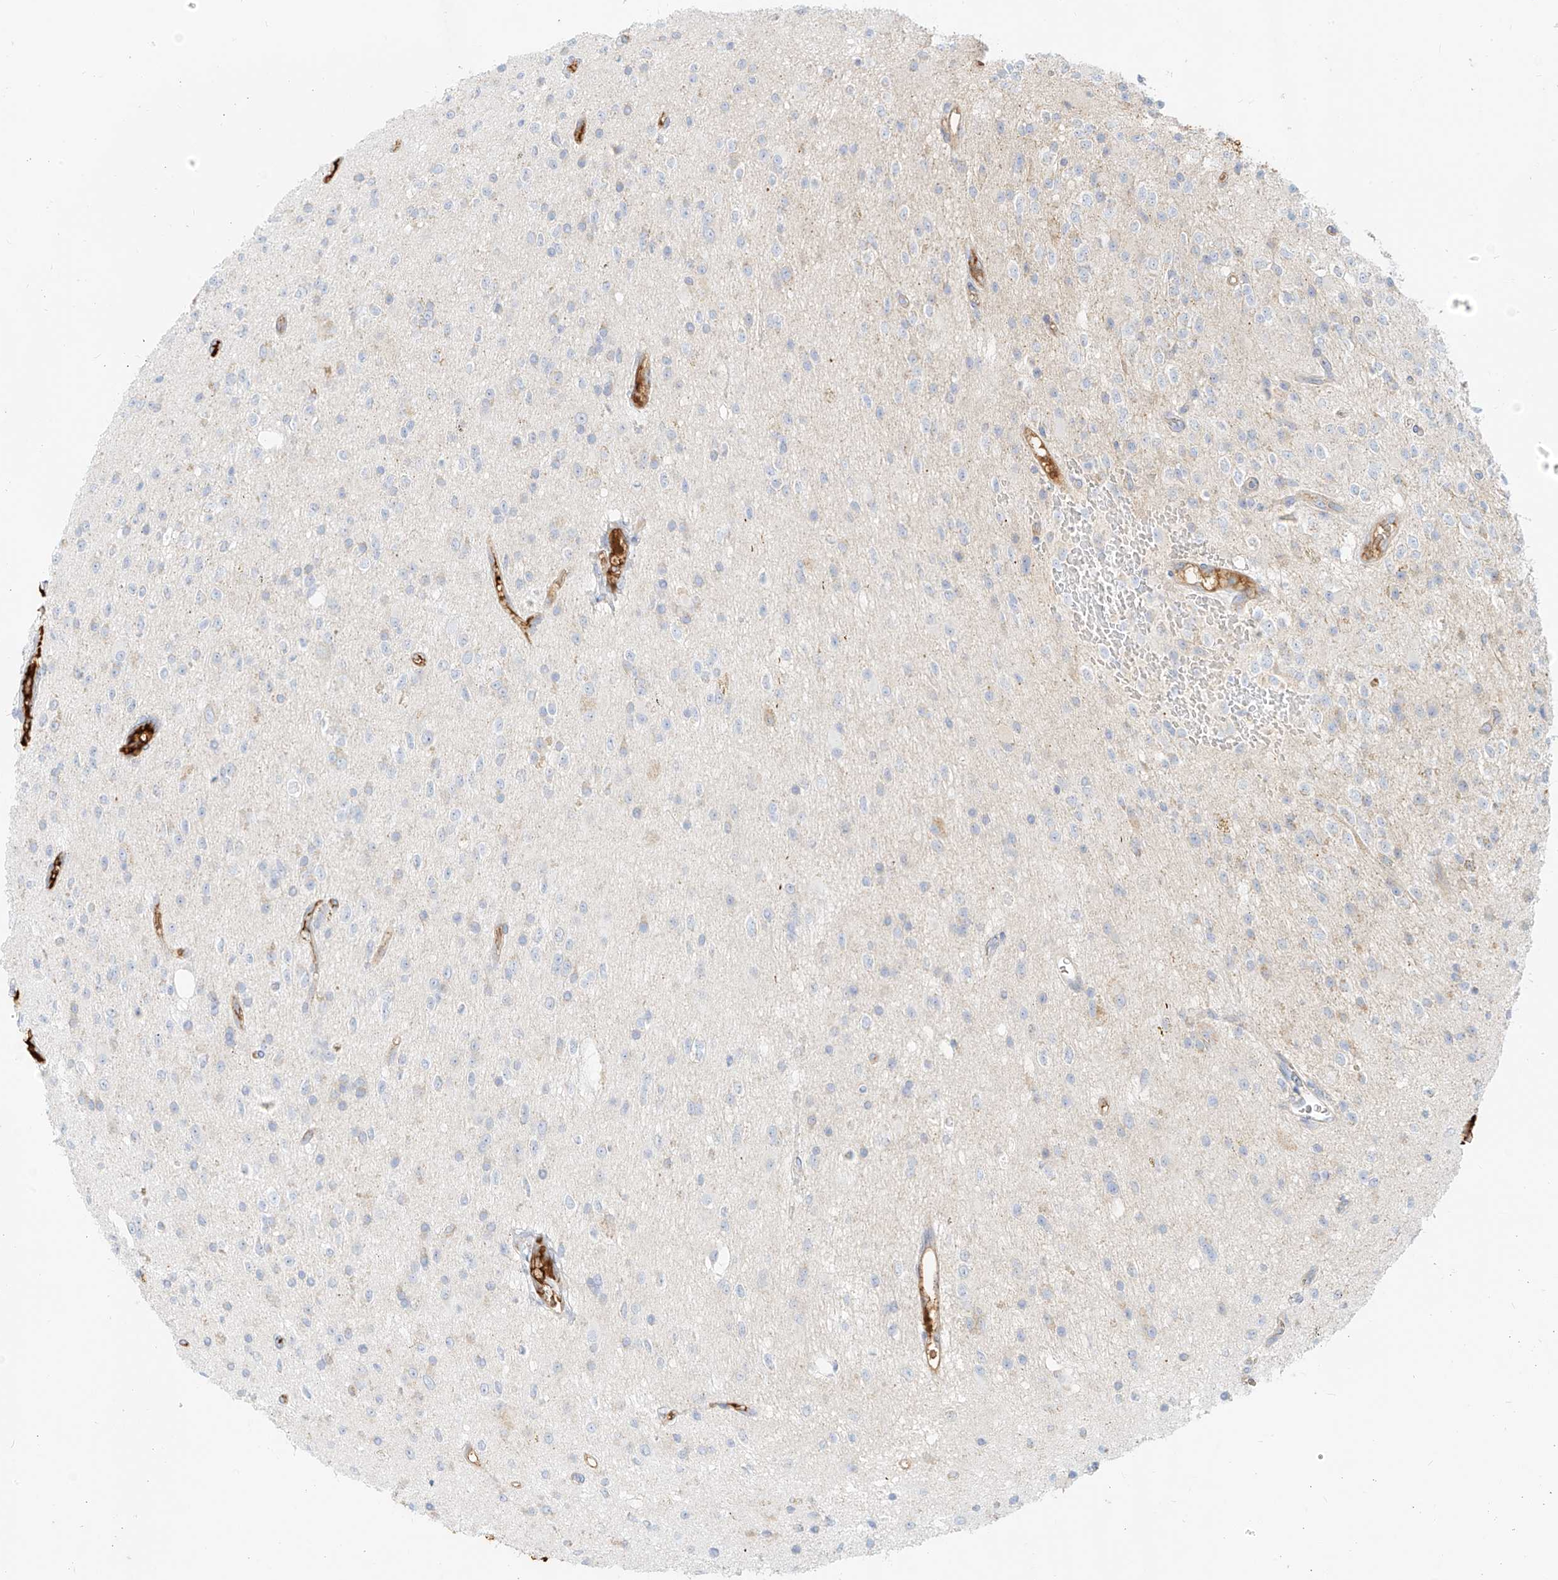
{"staining": {"intensity": "negative", "quantity": "none", "location": "none"}, "tissue": "glioma", "cell_type": "Tumor cells", "image_type": "cancer", "snomed": [{"axis": "morphology", "description": "Glioma, malignant, High grade"}, {"axis": "topography", "description": "Brain"}], "caption": "This is an immunohistochemistry photomicrograph of malignant glioma (high-grade). There is no expression in tumor cells.", "gene": "OCSTAMP", "patient": {"sex": "male", "age": 34}}